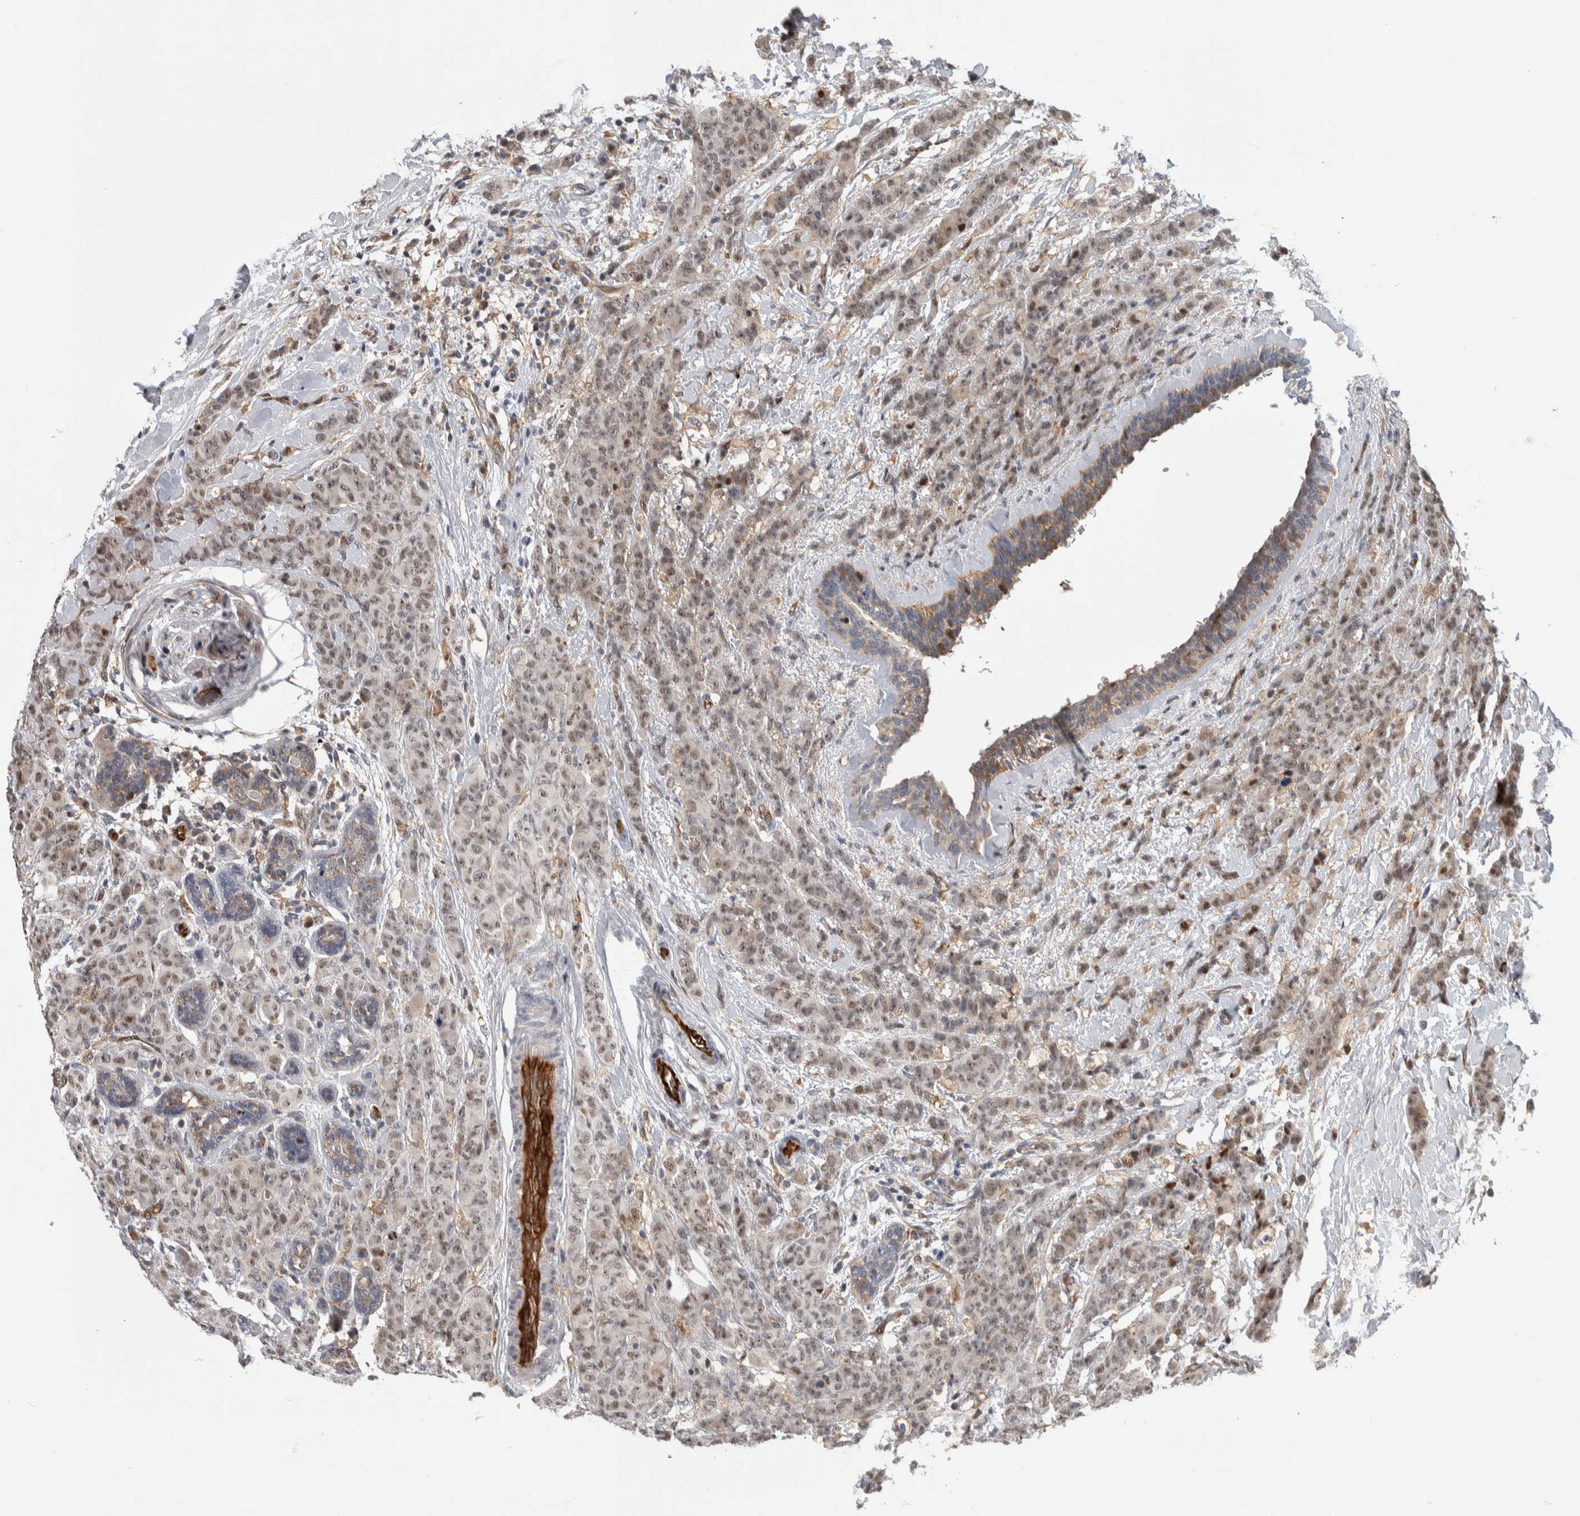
{"staining": {"intensity": "weak", "quantity": ">75%", "location": "nuclear"}, "tissue": "breast cancer", "cell_type": "Tumor cells", "image_type": "cancer", "snomed": [{"axis": "morphology", "description": "Normal tissue, NOS"}, {"axis": "morphology", "description": "Duct carcinoma"}, {"axis": "topography", "description": "Breast"}], "caption": "Breast cancer stained with DAB IHC reveals low levels of weak nuclear staining in about >75% of tumor cells.", "gene": "MSL1", "patient": {"sex": "female", "age": 40}}